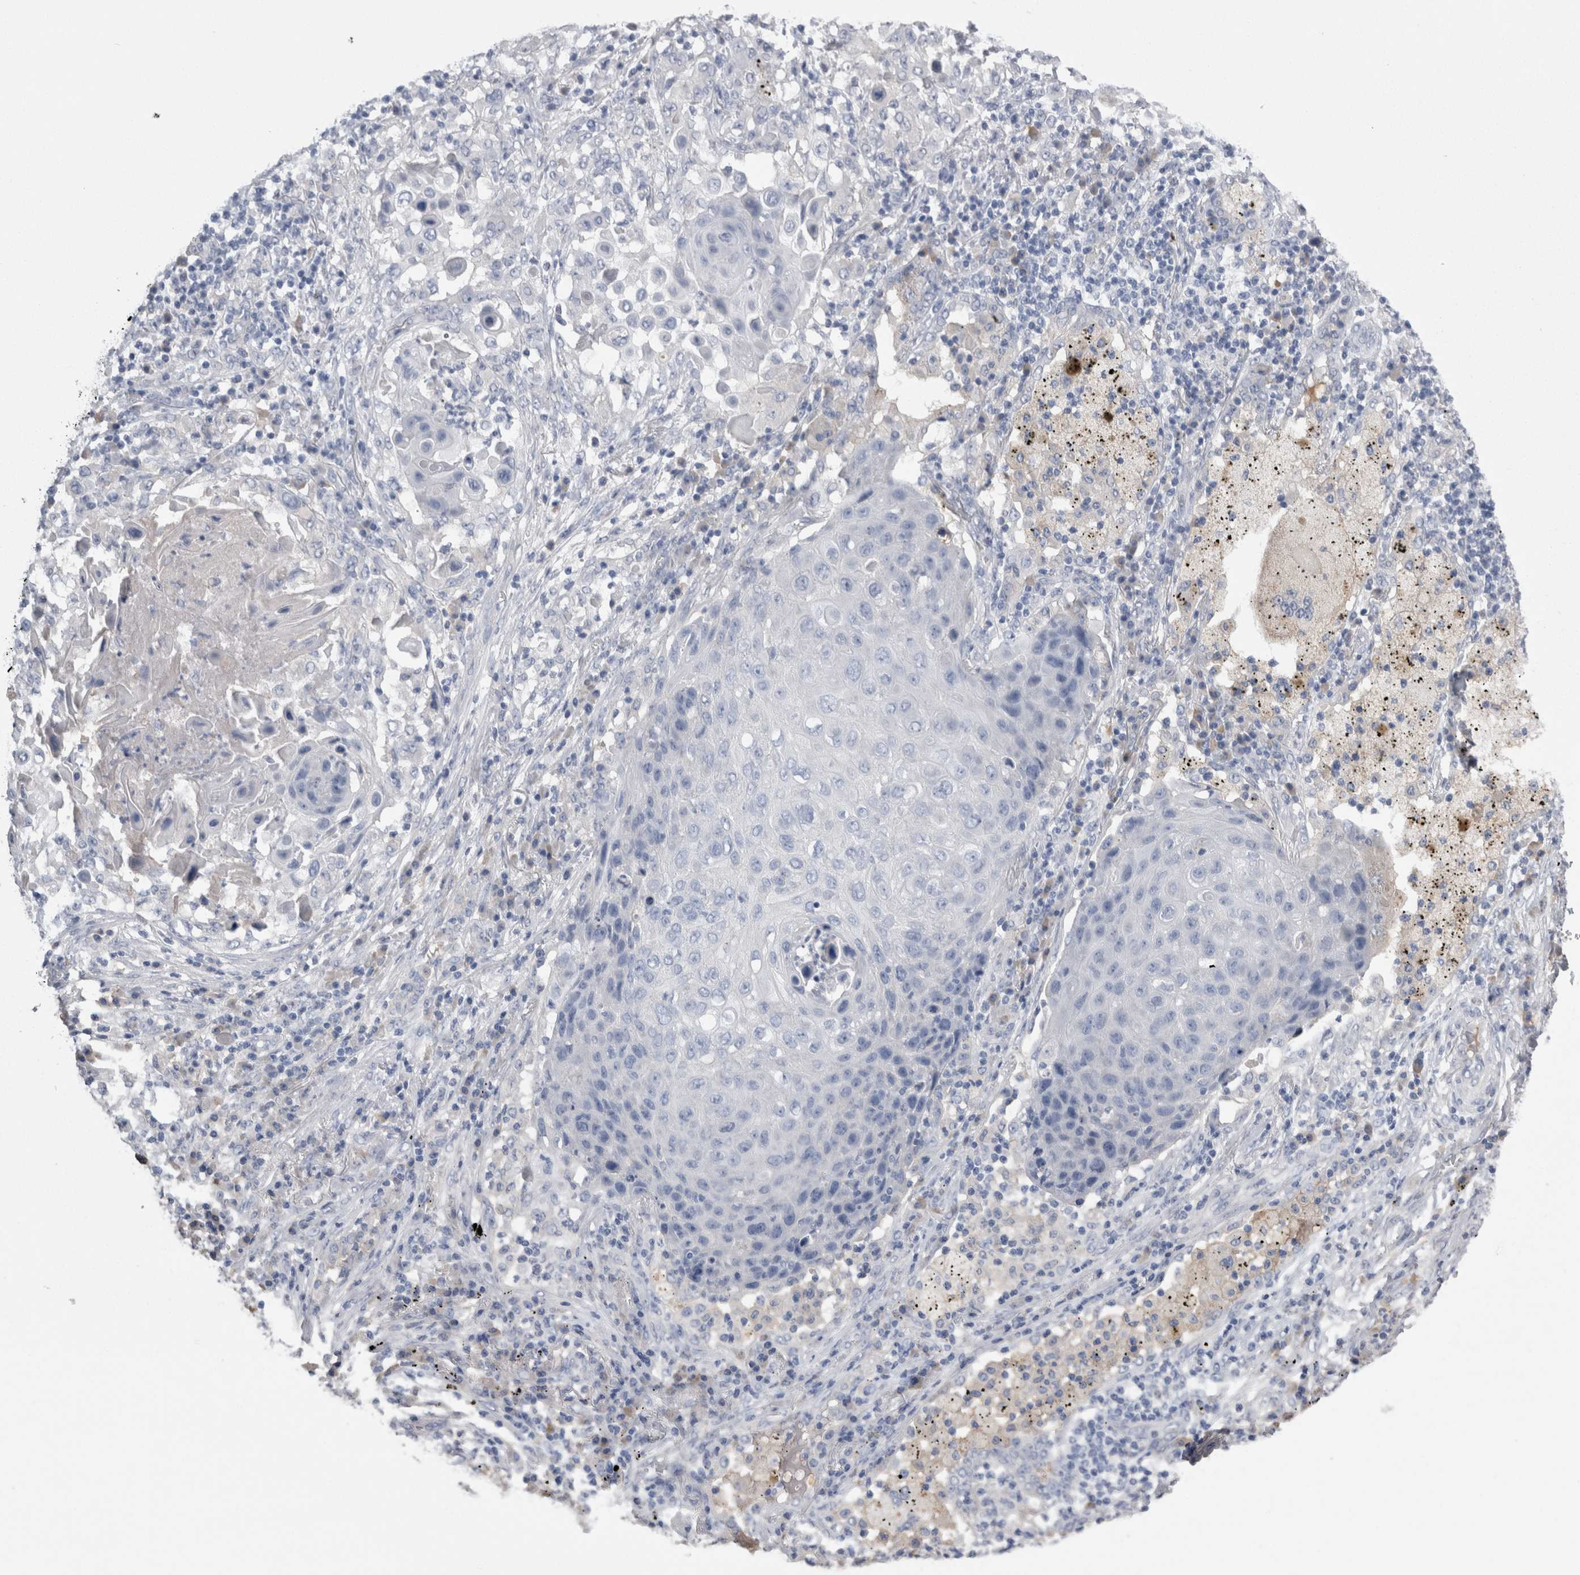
{"staining": {"intensity": "negative", "quantity": "none", "location": "none"}, "tissue": "lung cancer", "cell_type": "Tumor cells", "image_type": "cancer", "snomed": [{"axis": "morphology", "description": "Squamous cell carcinoma, NOS"}, {"axis": "topography", "description": "Lung"}], "caption": "Immunohistochemistry photomicrograph of neoplastic tissue: human lung squamous cell carcinoma stained with DAB (3,3'-diaminobenzidine) displays no significant protein positivity in tumor cells.", "gene": "REG1A", "patient": {"sex": "female", "age": 63}}